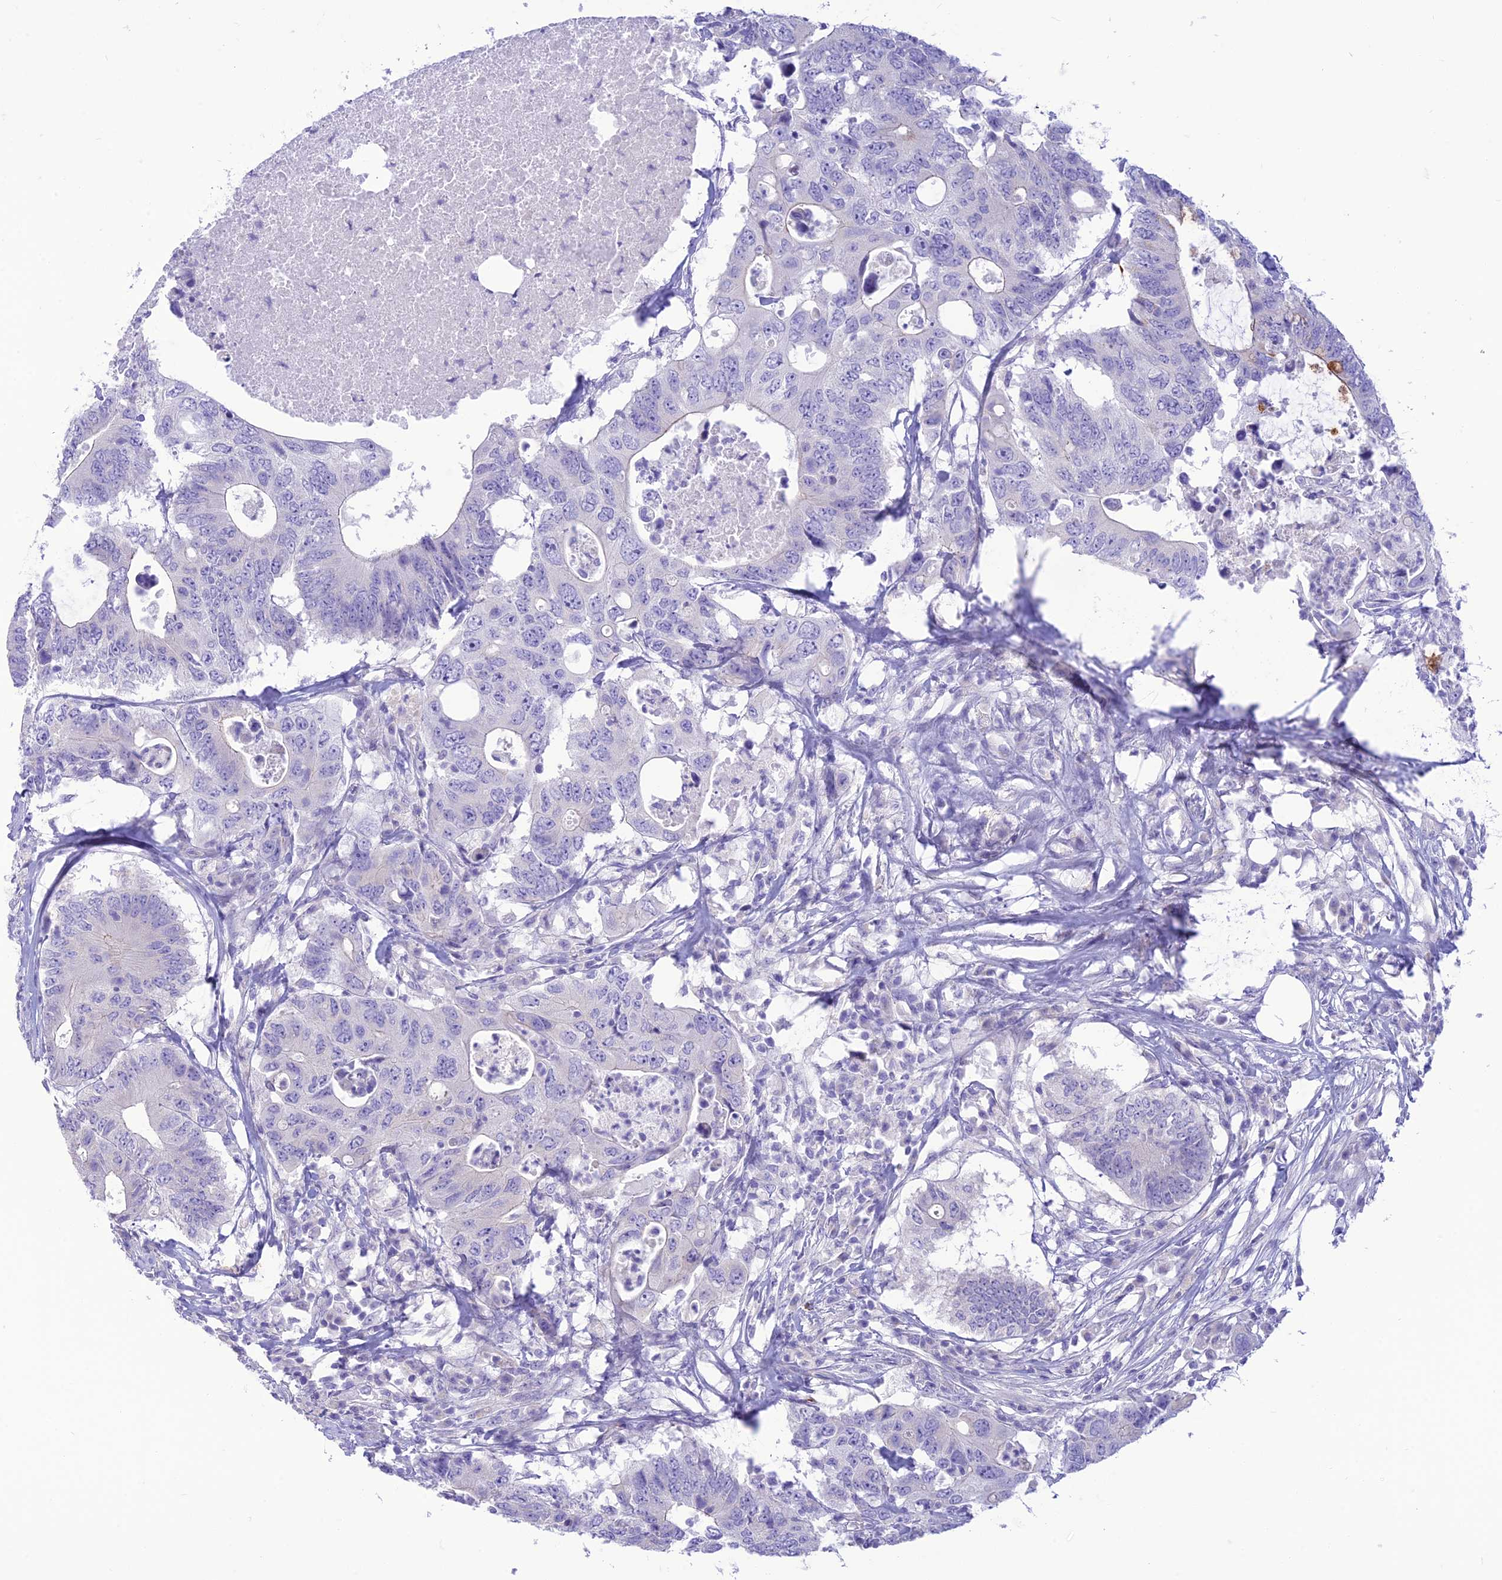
{"staining": {"intensity": "negative", "quantity": "none", "location": "none"}, "tissue": "colorectal cancer", "cell_type": "Tumor cells", "image_type": "cancer", "snomed": [{"axis": "morphology", "description": "Adenocarcinoma, NOS"}, {"axis": "topography", "description": "Colon"}], "caption": "Tumor cells are negative for brown protein staining in colorectal adenocarcinoma.", "gene": "DHDH", "patient": {"sex": "male", "age": 71}}